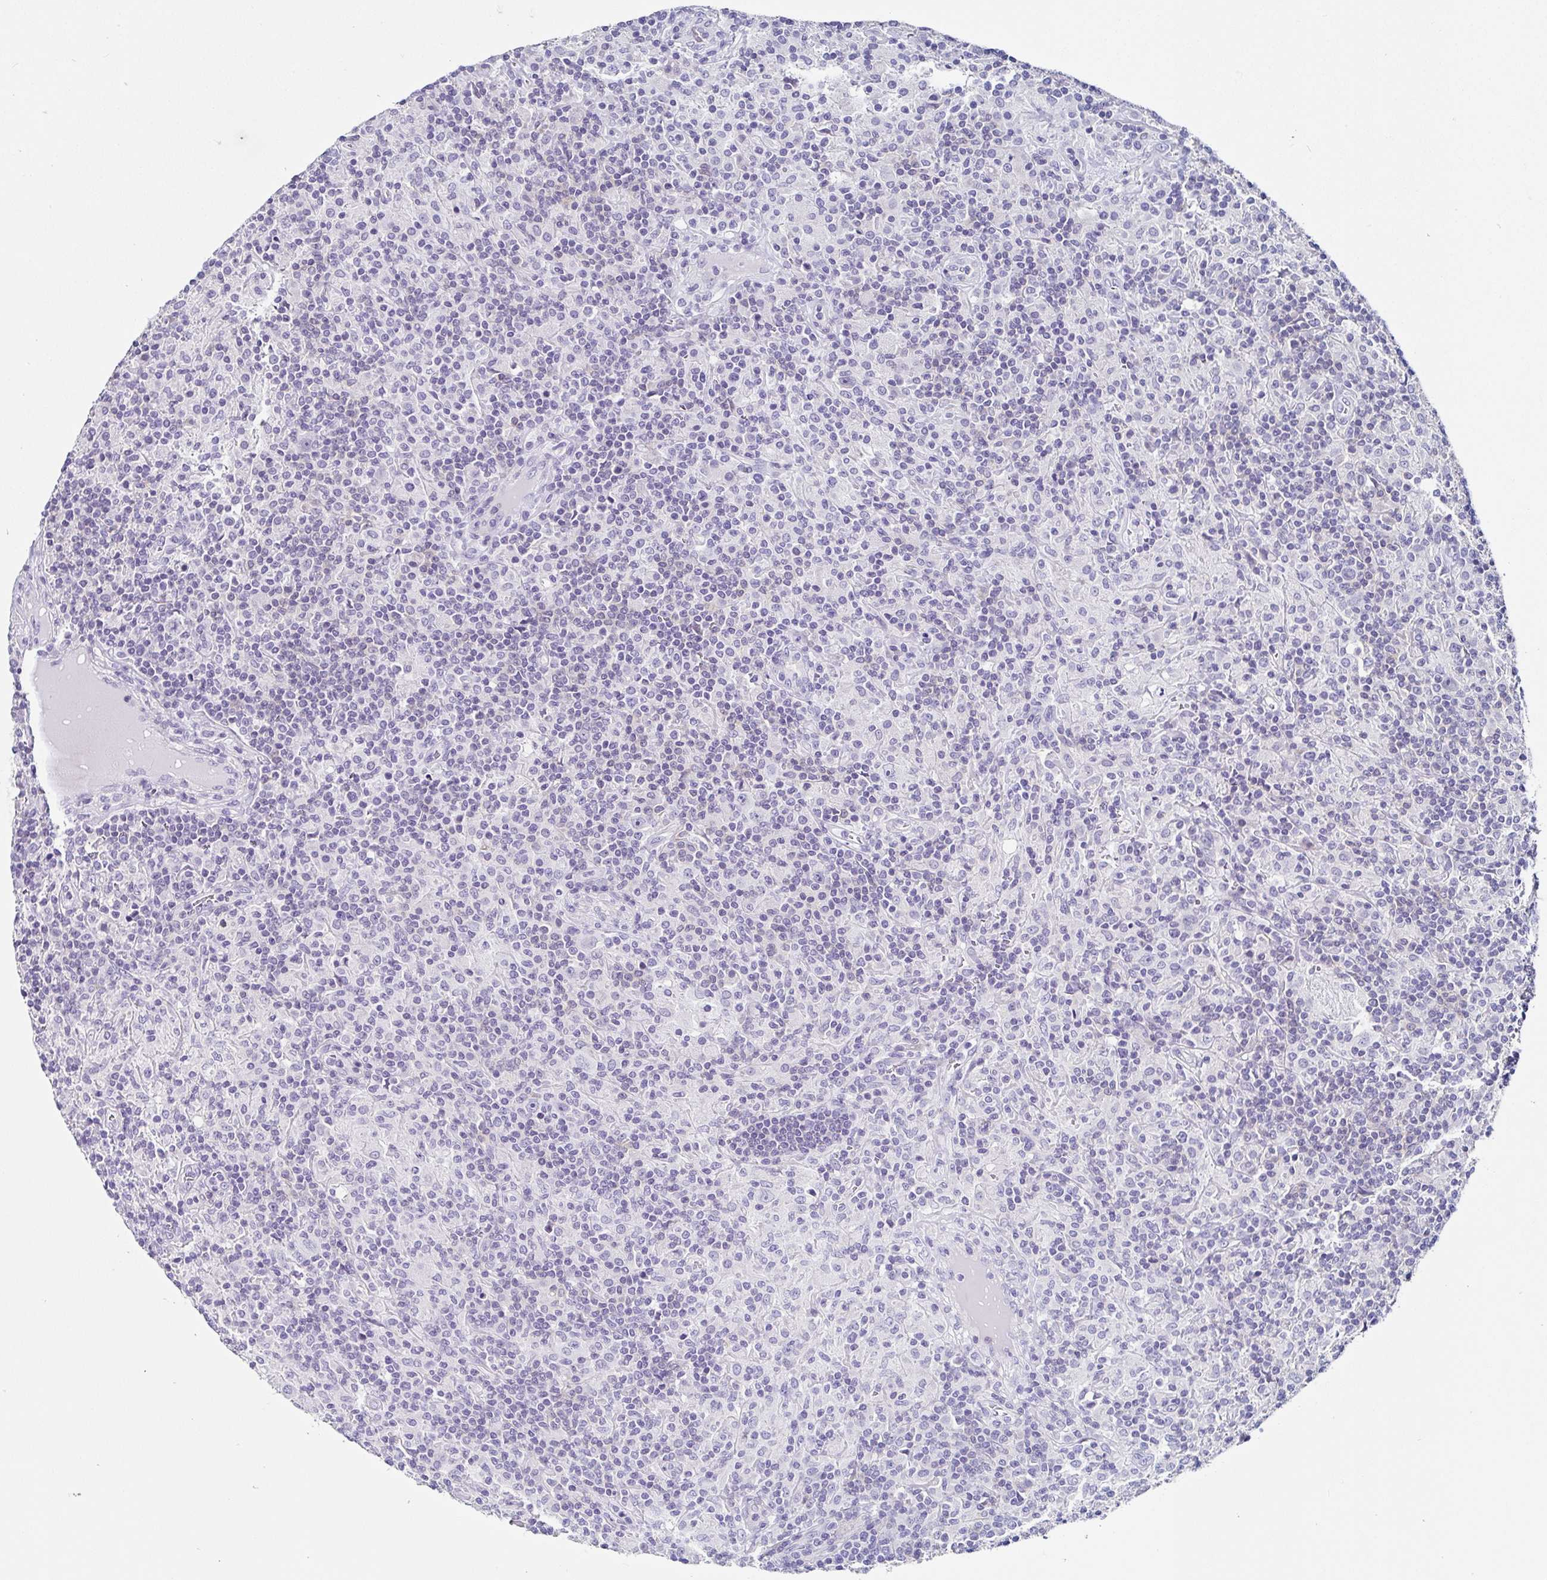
{"staining": {"intensity": "negative", "quantity": "none", "location": "none"}, "tissue": "lymphoma", "cell_type": "Tumor cells", "image_type": "cancer", "snomed": [{"axis": "morphology", "description": "Hodgkin's disease, NOS"}, {"axis": "topography", "description": "Lymph node"}], "caption": "Tumor cells show no significant protein staining in lymphoma. The staining was performed using DAB to visualize the protein expression in brown, while the nuclei were stained in blue with hematoxylin (Magnification: 20x).", "gene": "UGT3A1", "patient": {"sex": "male", "age": 70}}